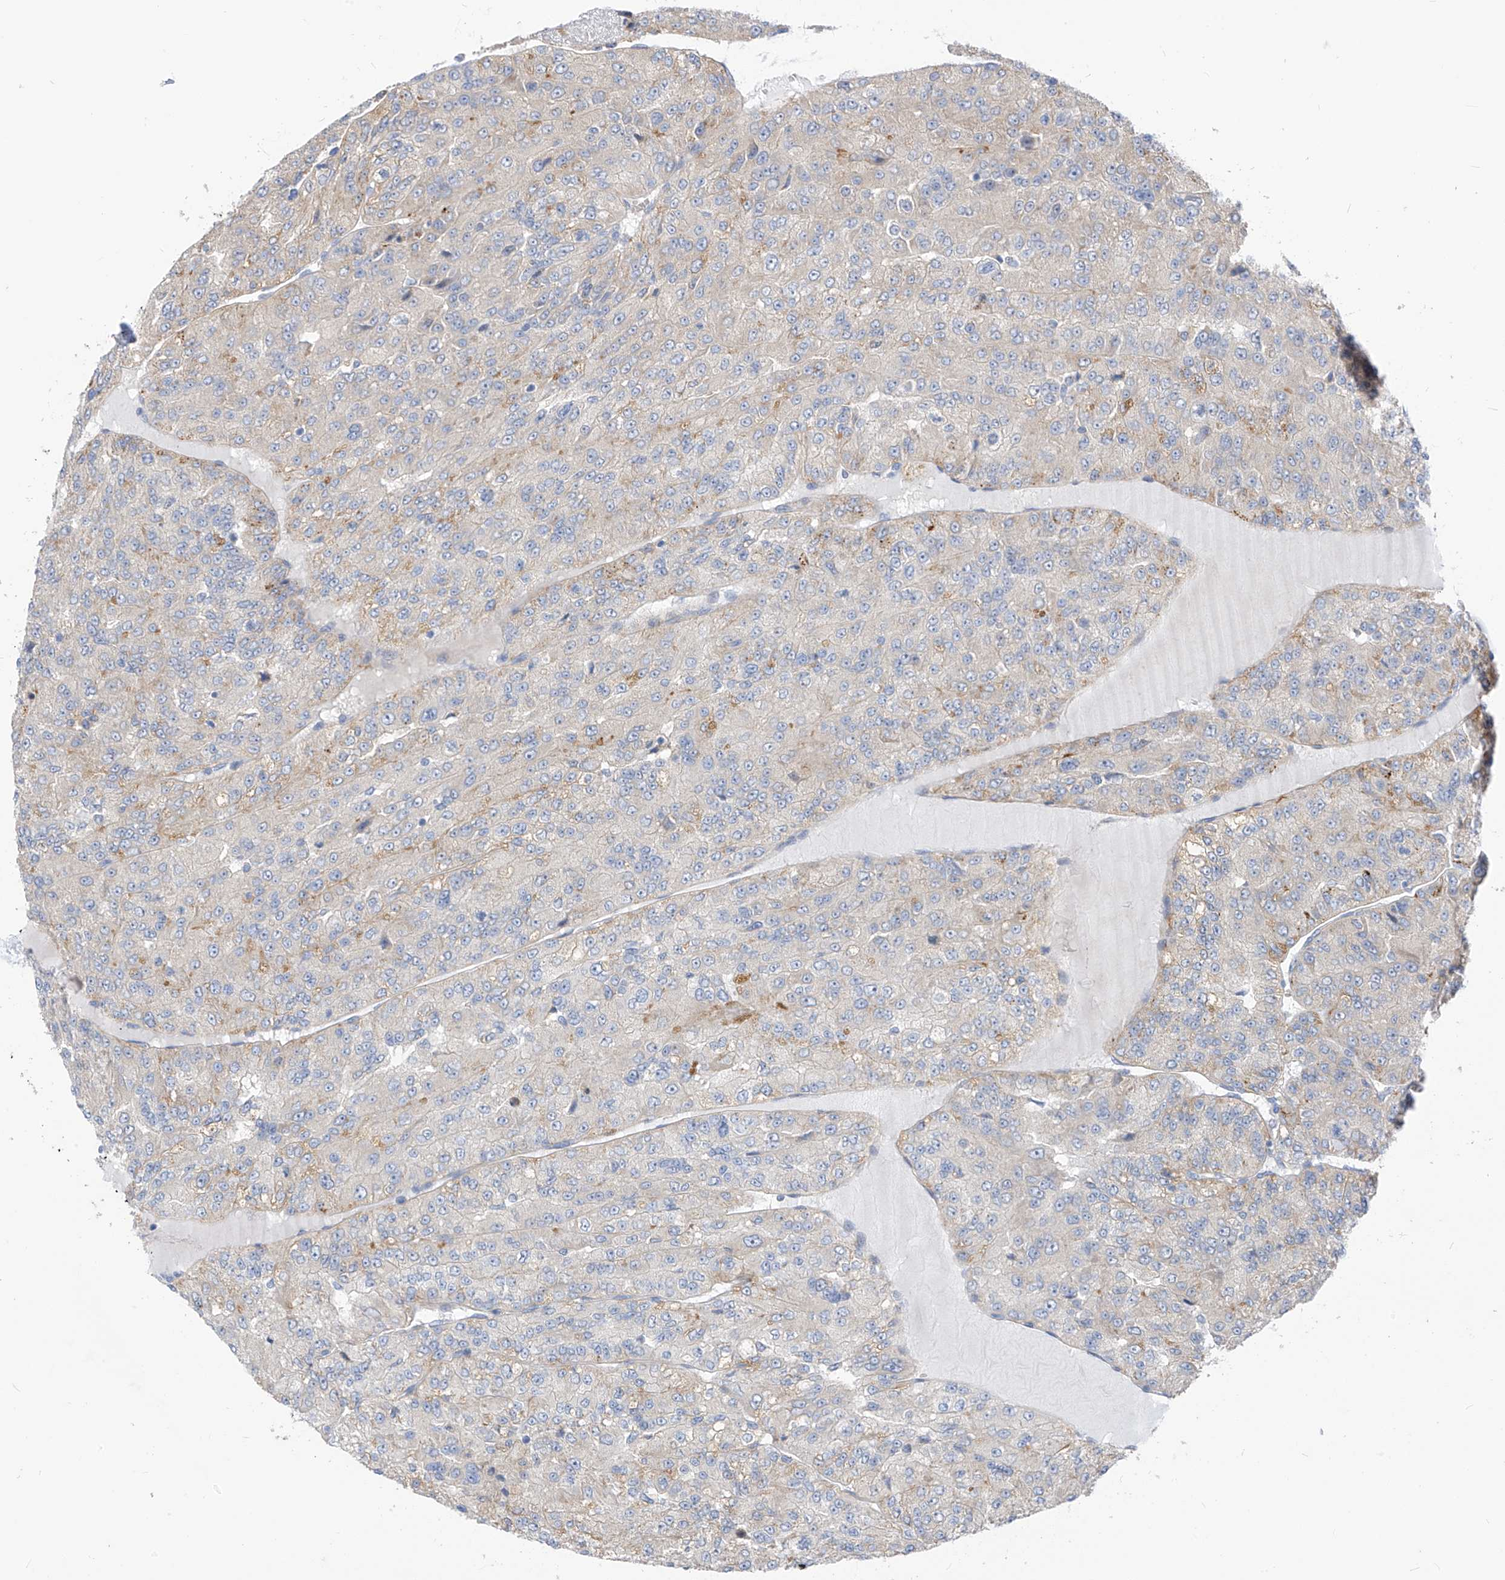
{"staining": {"intensity": "negative", "quantity": "none", "location": "none"}, "tissue": "renal cancer", "cell_type": "Tumor cells", "image_type": "cancer", "snomed": [{"axis": "morphology", "description": "Adenocarcinoma, NOS"}, {"axis": "topography", "description": "Kidney"}], "caption": "Tumor cells show no significant protein staining in renal adenocarcinoma.", "gene": "LDAH", "patient": {"sex": "female", "age": 63}}